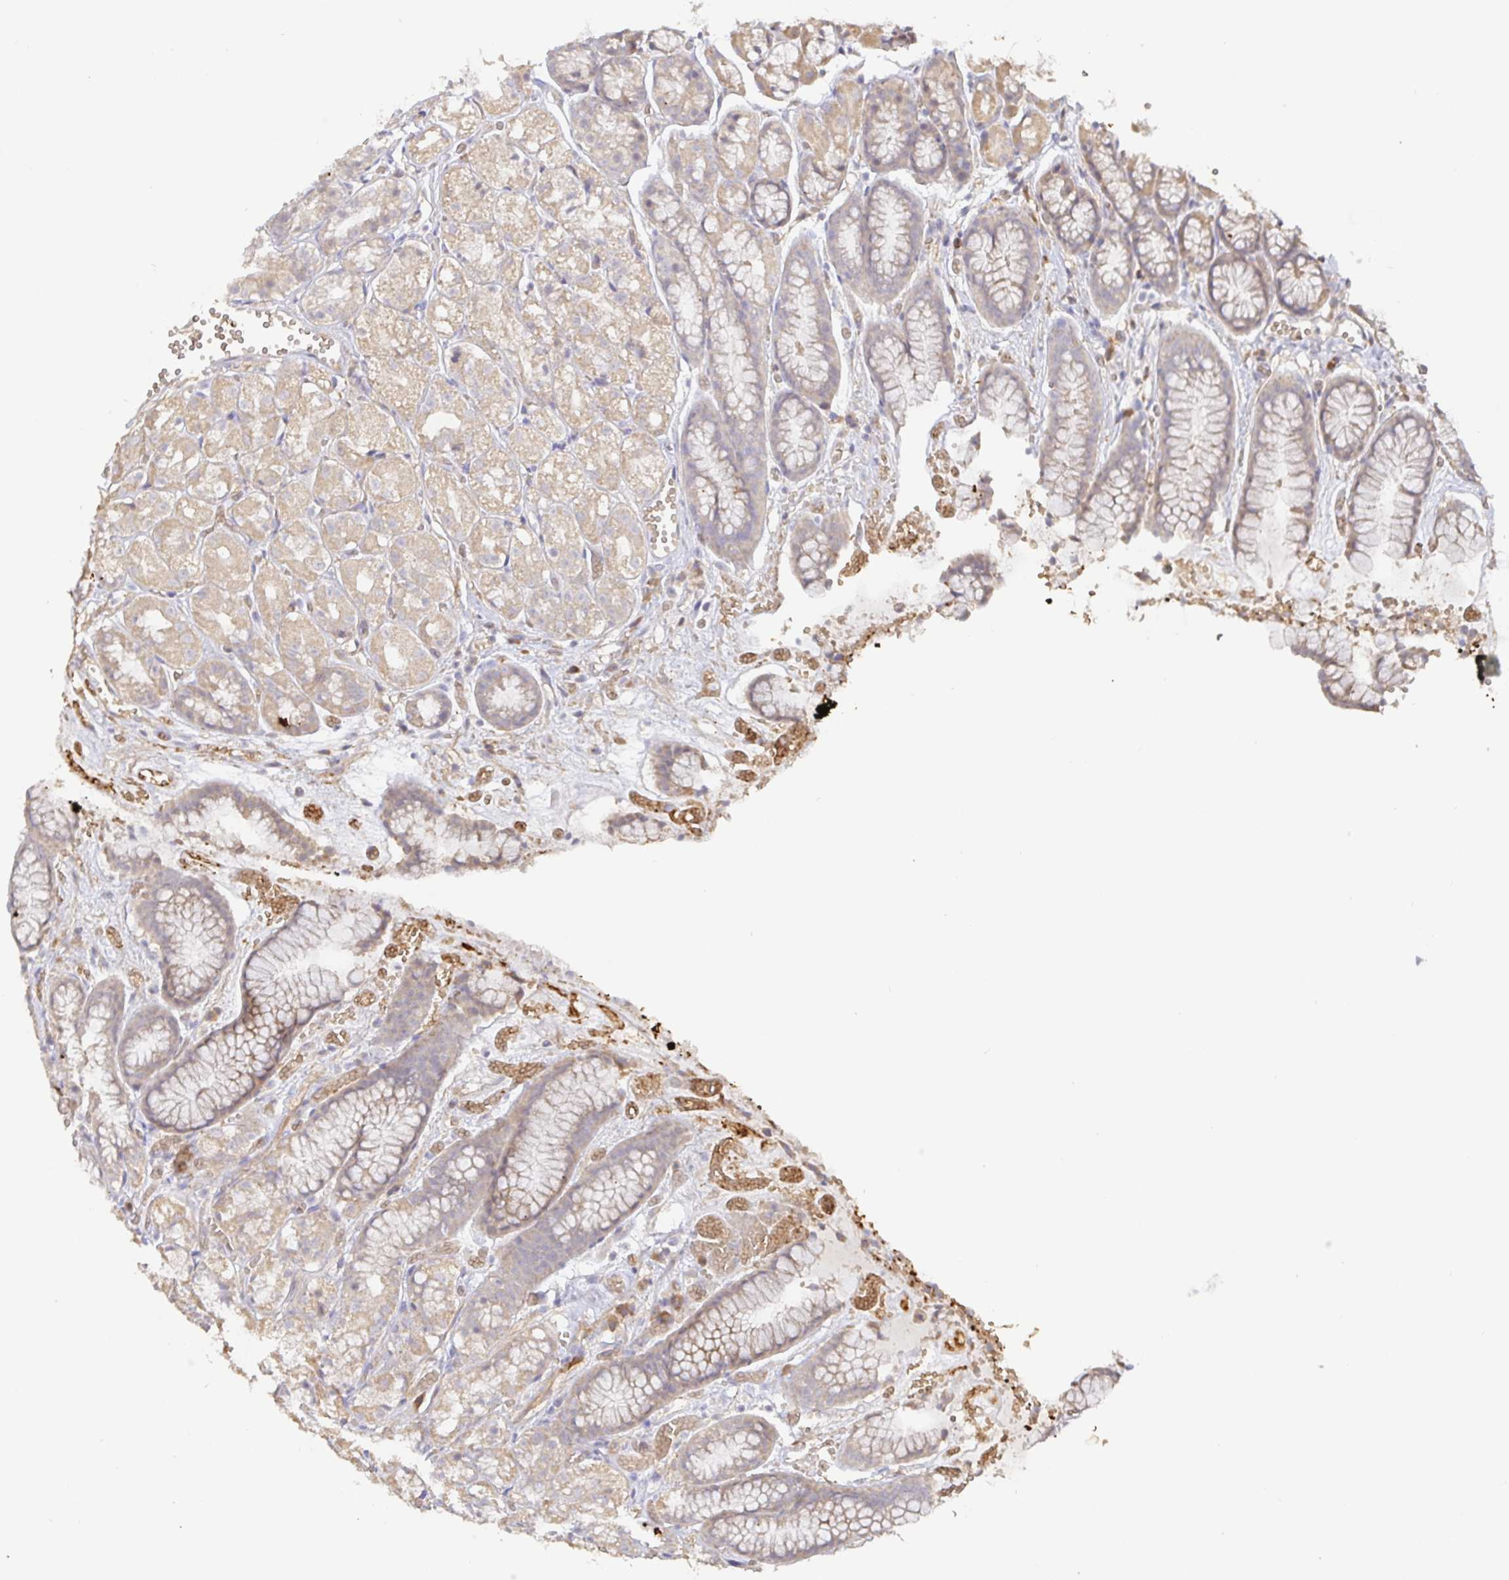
{"staining": {"intensity": "moderate", "quantity": ">75%", "location": "cytoplasmic/membranous"}, "tissue": "stomach", "cell_type": "Glandular cells", "image_type": "normal", "snomed": [{"axis": "morphology", "description": "Normal tissue, NOS"}, {"axis": "topography", "description": "Smooth muscle"}, {"axis": "topography", "description": "Stomach"}], "caption": "Protein expression analysis of benign human stomach reveals moderate cytoplasmic/membranous positivity in about >75% of glandular cells. The protein of interest is shown in brown color, while the nuclei are stained blue.", "gene": "ZDHHC11B", "patient": {"sex": "male", "age": 70}}